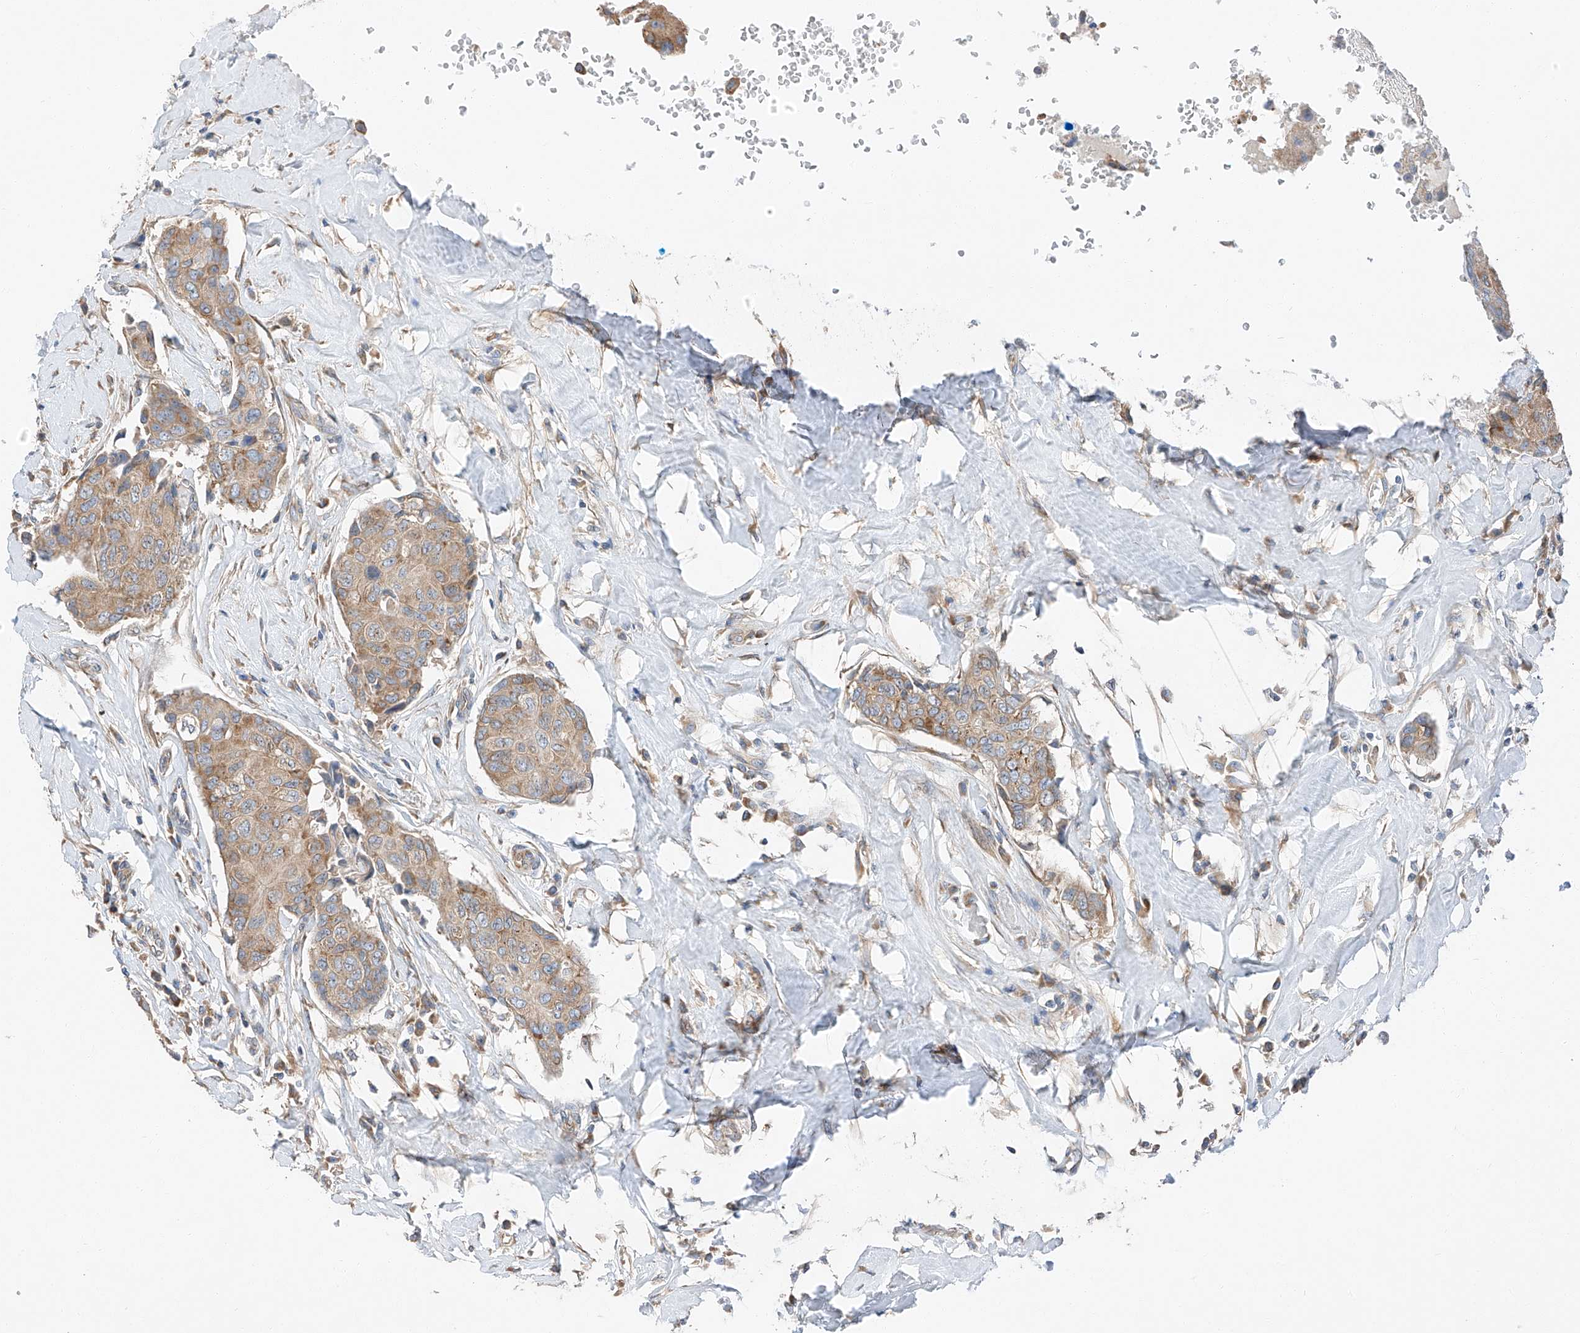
{"staining": {"intensity": "moderate", "quantity": ">75%", "location": "cytoplasmic/membranous"}, "tissue": "breast cancer", "cell_type": "Tumor cells", "image_type": "cancer", "snomed": [{"axis": "morphology", "description": "Duct carcinoma"}, {"axis": "topography", "description": "Breast"}], "caption": "IHC micrograph of neoplastic tissue: breast infiltrating ductal carcinoma stained using immunohistochemistry (IHC) reveals medium levels of moderate protein expression localized specifically in the cytoplasmic/membranous of tumor cells, appearing as a cytoplasmic/membranous brown color.", "gene": "ZC3H15", "patient": {"sex": "female", "age": 80}}